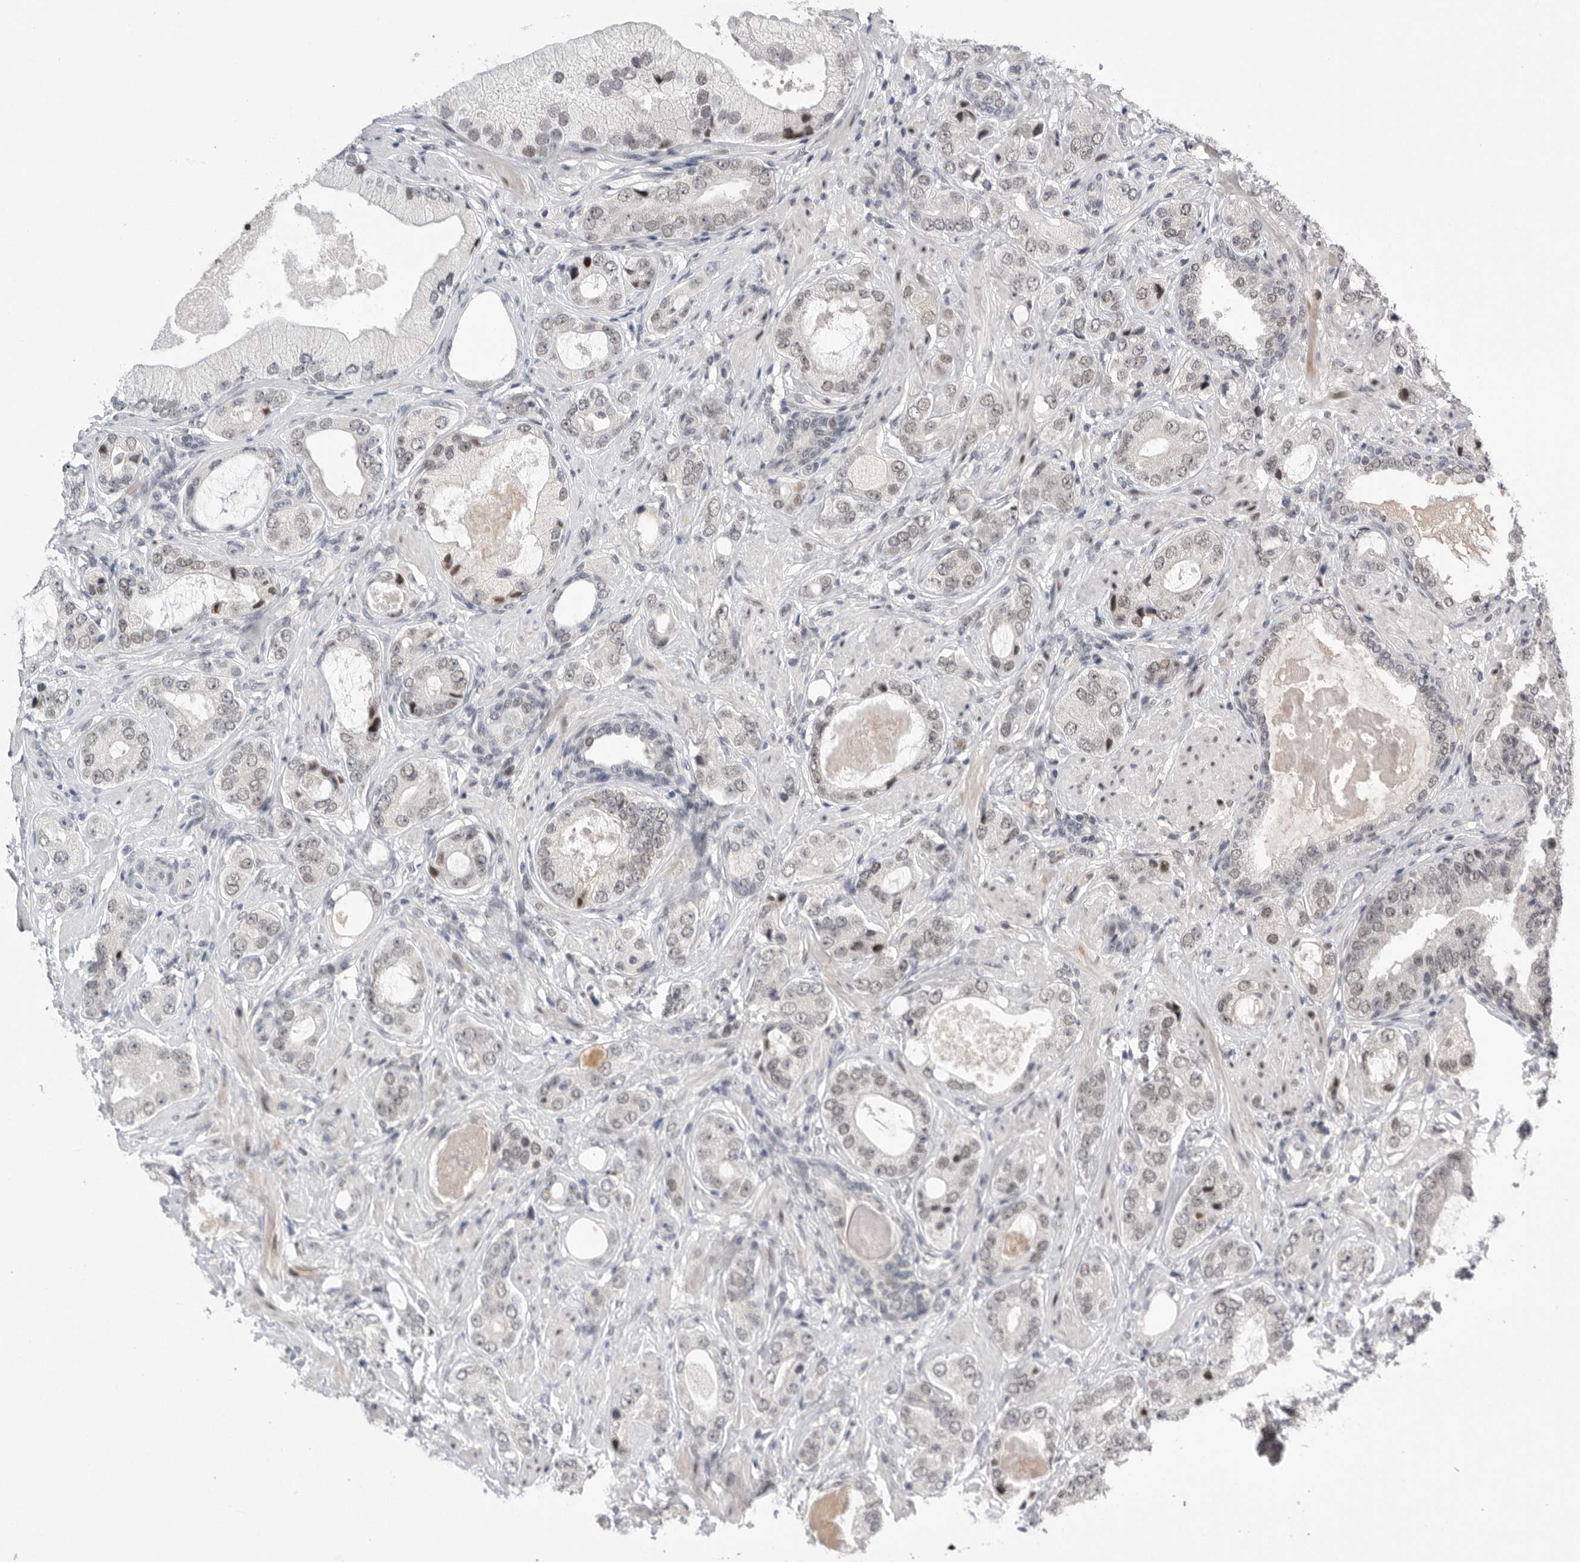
{"staining": {"intensity": "negative", "quantity": "none", "location": "none"}, "tissue": "prostate cancer", "cell_type": "Tumor cells", "image_type": "cancer", "snomed": [{"axis": "morphology", "description": "Normal tissue, NOS"}, {"axis": "morphology", "description": "Adenocarcinoma, High grade"}, {"axis": "topography", "description": "Prostate"}, {"axis": "topography", "description": "Peripheral nerve tissue"}], "caption": "This is an immunohistochemistry (IHC) image of prostate cancer. There is no positivity in tumor cells.", "gene": "POU5F1", "patient": {"sex": "male", "age": 59}}